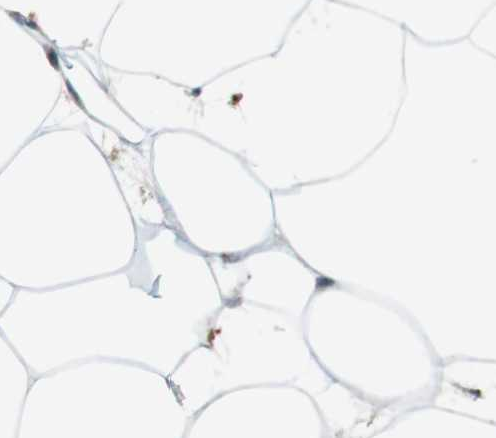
{"staining": {"intensity": "negative", "quantity": "none", "location": "none"}, "tissue": "adipose tissue", "cell_type": "Adipocytes", "image_type": "normal", "snomed": [{"axis": "morphology", "description": "Normal tissue, NOS"}, {"axis": "morphology", "description": "Duct carcinoma"}, {"axis": "topography", "description": "Breast"}, {"axis": "topography", "description": "Adipose tissue"}], "caption": "Adipocytes are negative for protein expression in benign human adipose tissue. (DAB (3,3'-diaminobenzidine) IHC with hematoxylin counter stain).", "gene": "HLA", "patient": {"sex": "female", "age": 37}}